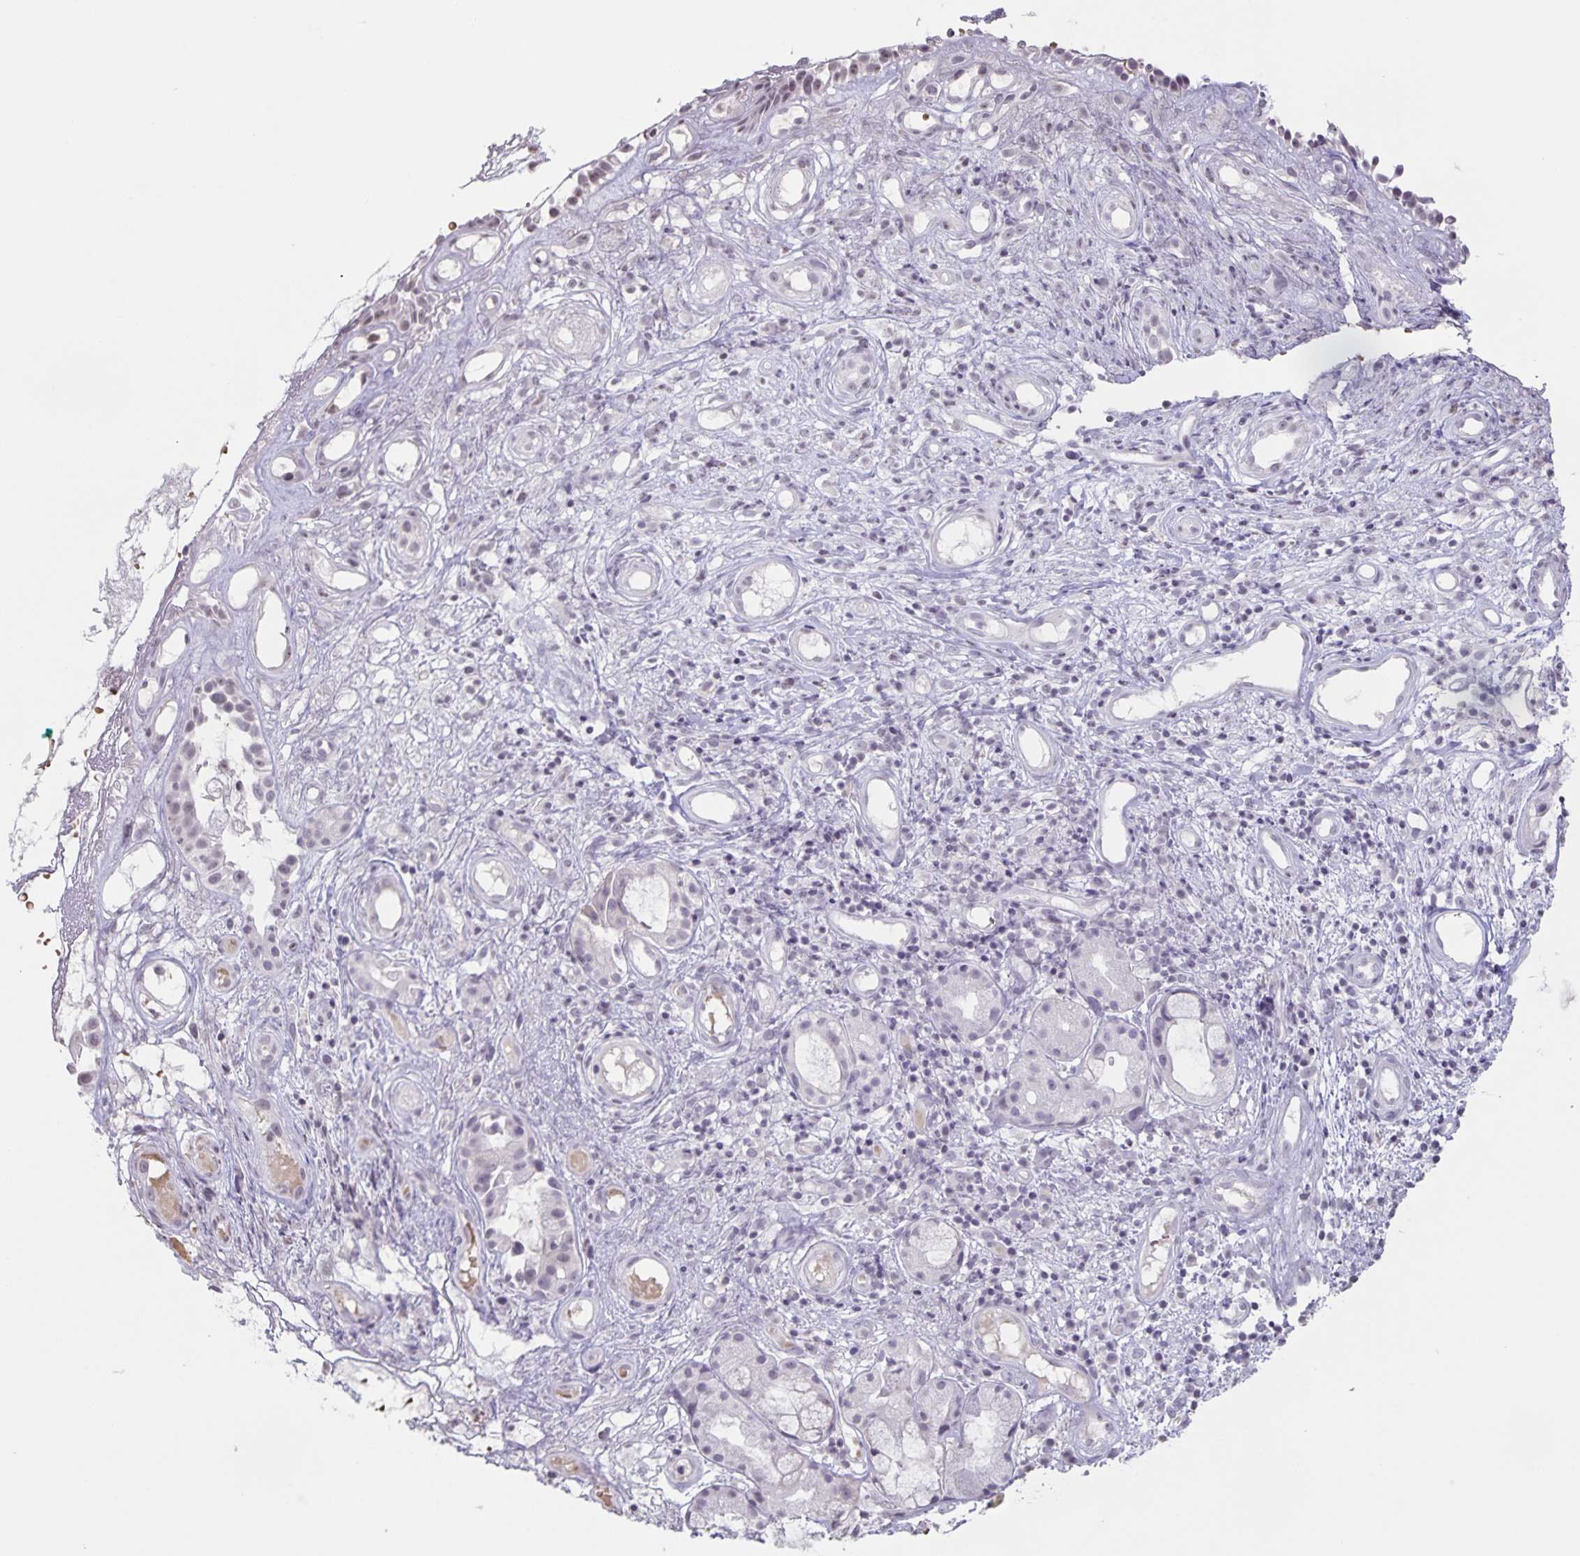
{"staining": {"intensity": "weak", "quantity": "<25%", "location": "nuclear"}, "tissue": "nasopharynx", "cell_type": "Respiratory epithelial cells", "image_type": "normal", "snomed": [{"axis": "morphology", "description": "Normal tissue, NOS"}, {"axis": "morphology", "description": "Inflammation, NOS"}, {"axis": "topography", "description": "Nasopharynx"}], "caption": "Image shows no significant protein positivity in respiratory epithelial cells of unremarkable nasopharynx. (Brightfield microscopy of DAB (3,3'-diaminobenzidine) immunohistochemistry (IHC) at high magnification).", "gene": "AQP4", "patient": {"sex": "male", "age": 54}}